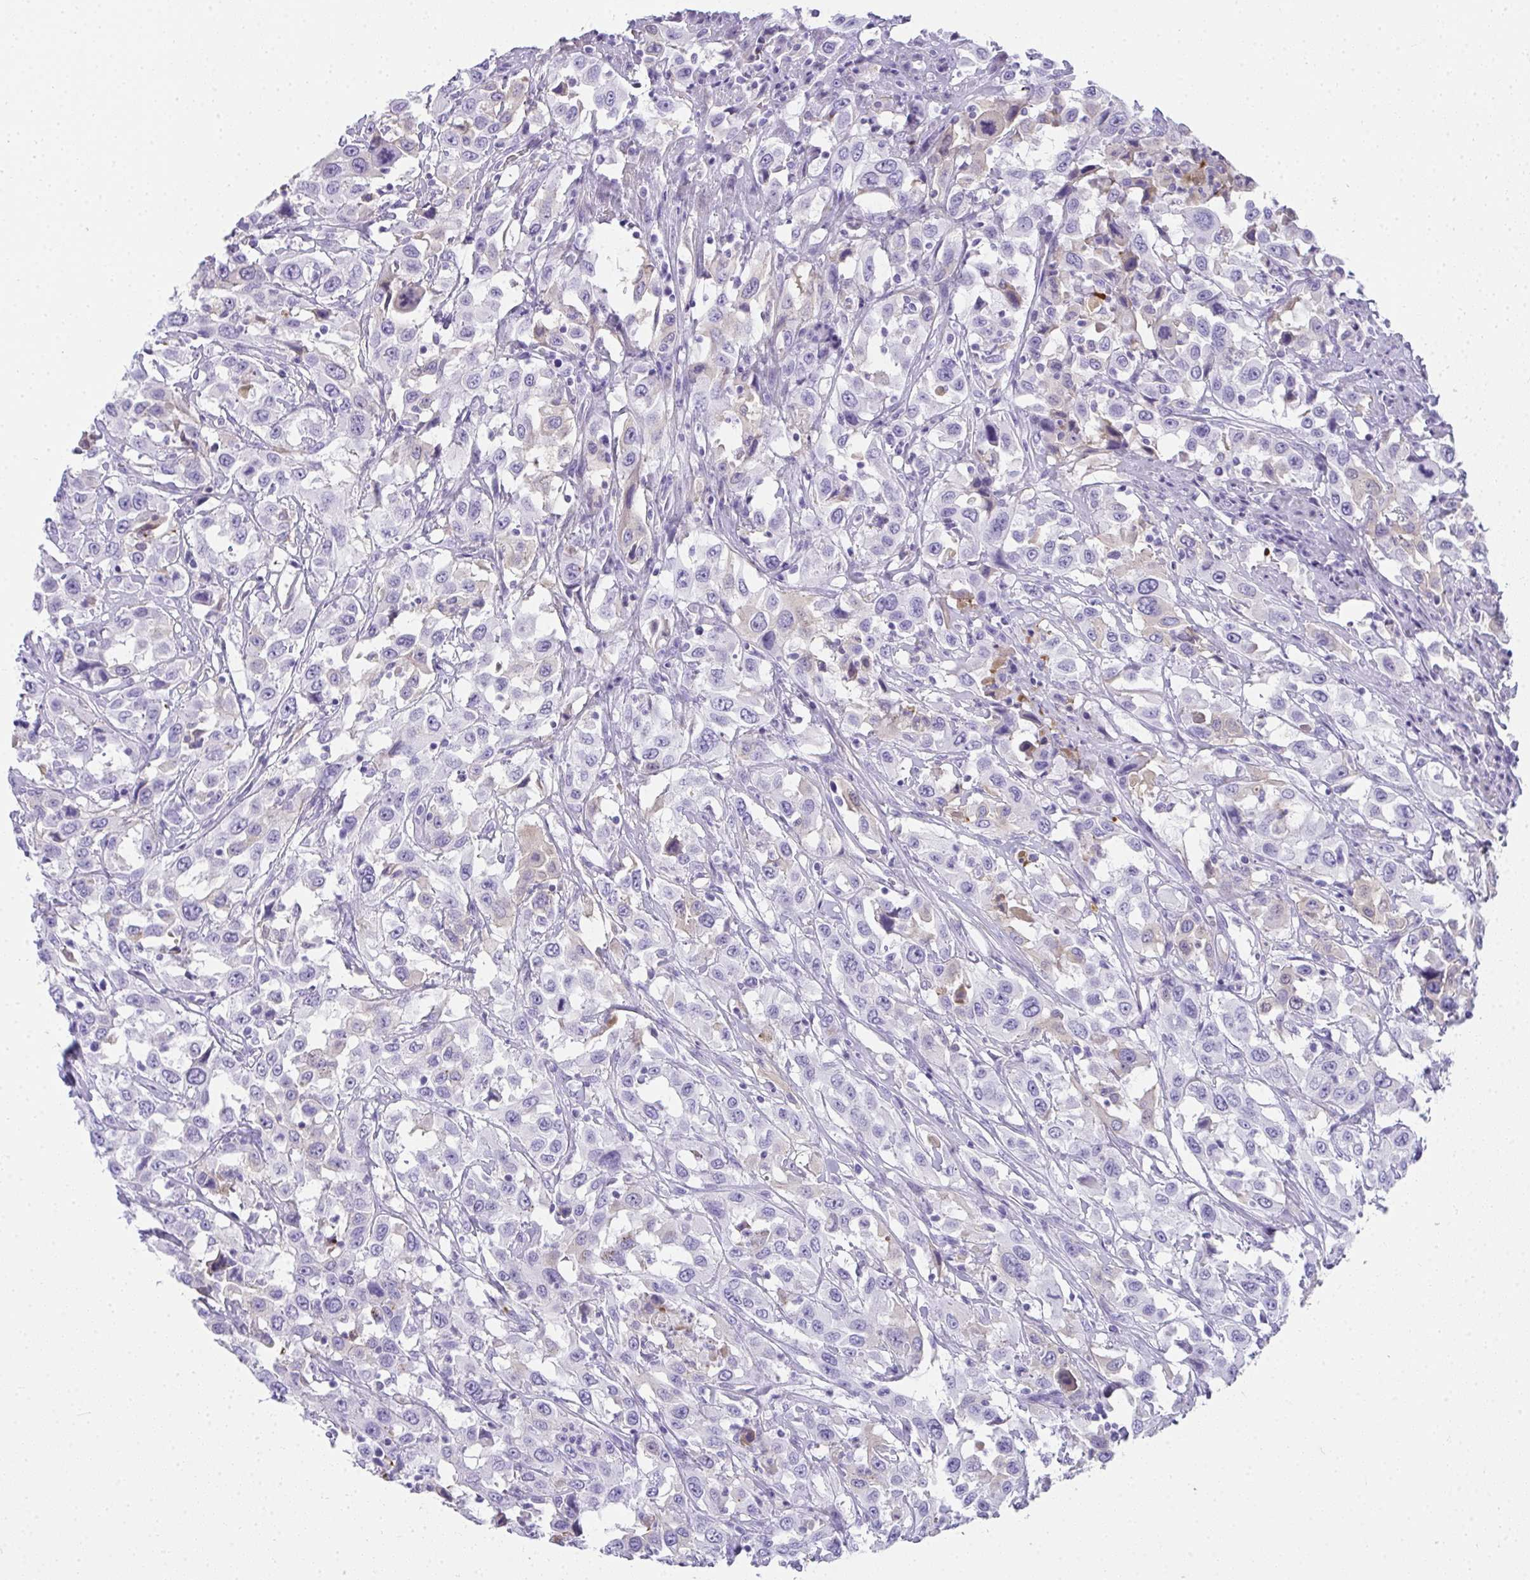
{"staining": {"intensity": "negative", "quantity": "none", "location": "none"}, "tissue": "urothelial cancer", "cell_type": "Tumor cells", "image_type": "cancer", "snomed": [{"axis": "morphology", "description": "Urothelial carcinoma, High grade"}, {"axis": "topography", "description": "Urinary bladder"}], "caption": "The immunohistochemistry (IHC) photomicrograph has no significant expression in tumor cells of urothelial carcinoma (high-grade) tissue.", "gene": "ZSWIM3", "patient": {"sex": "male", "age": 61}}